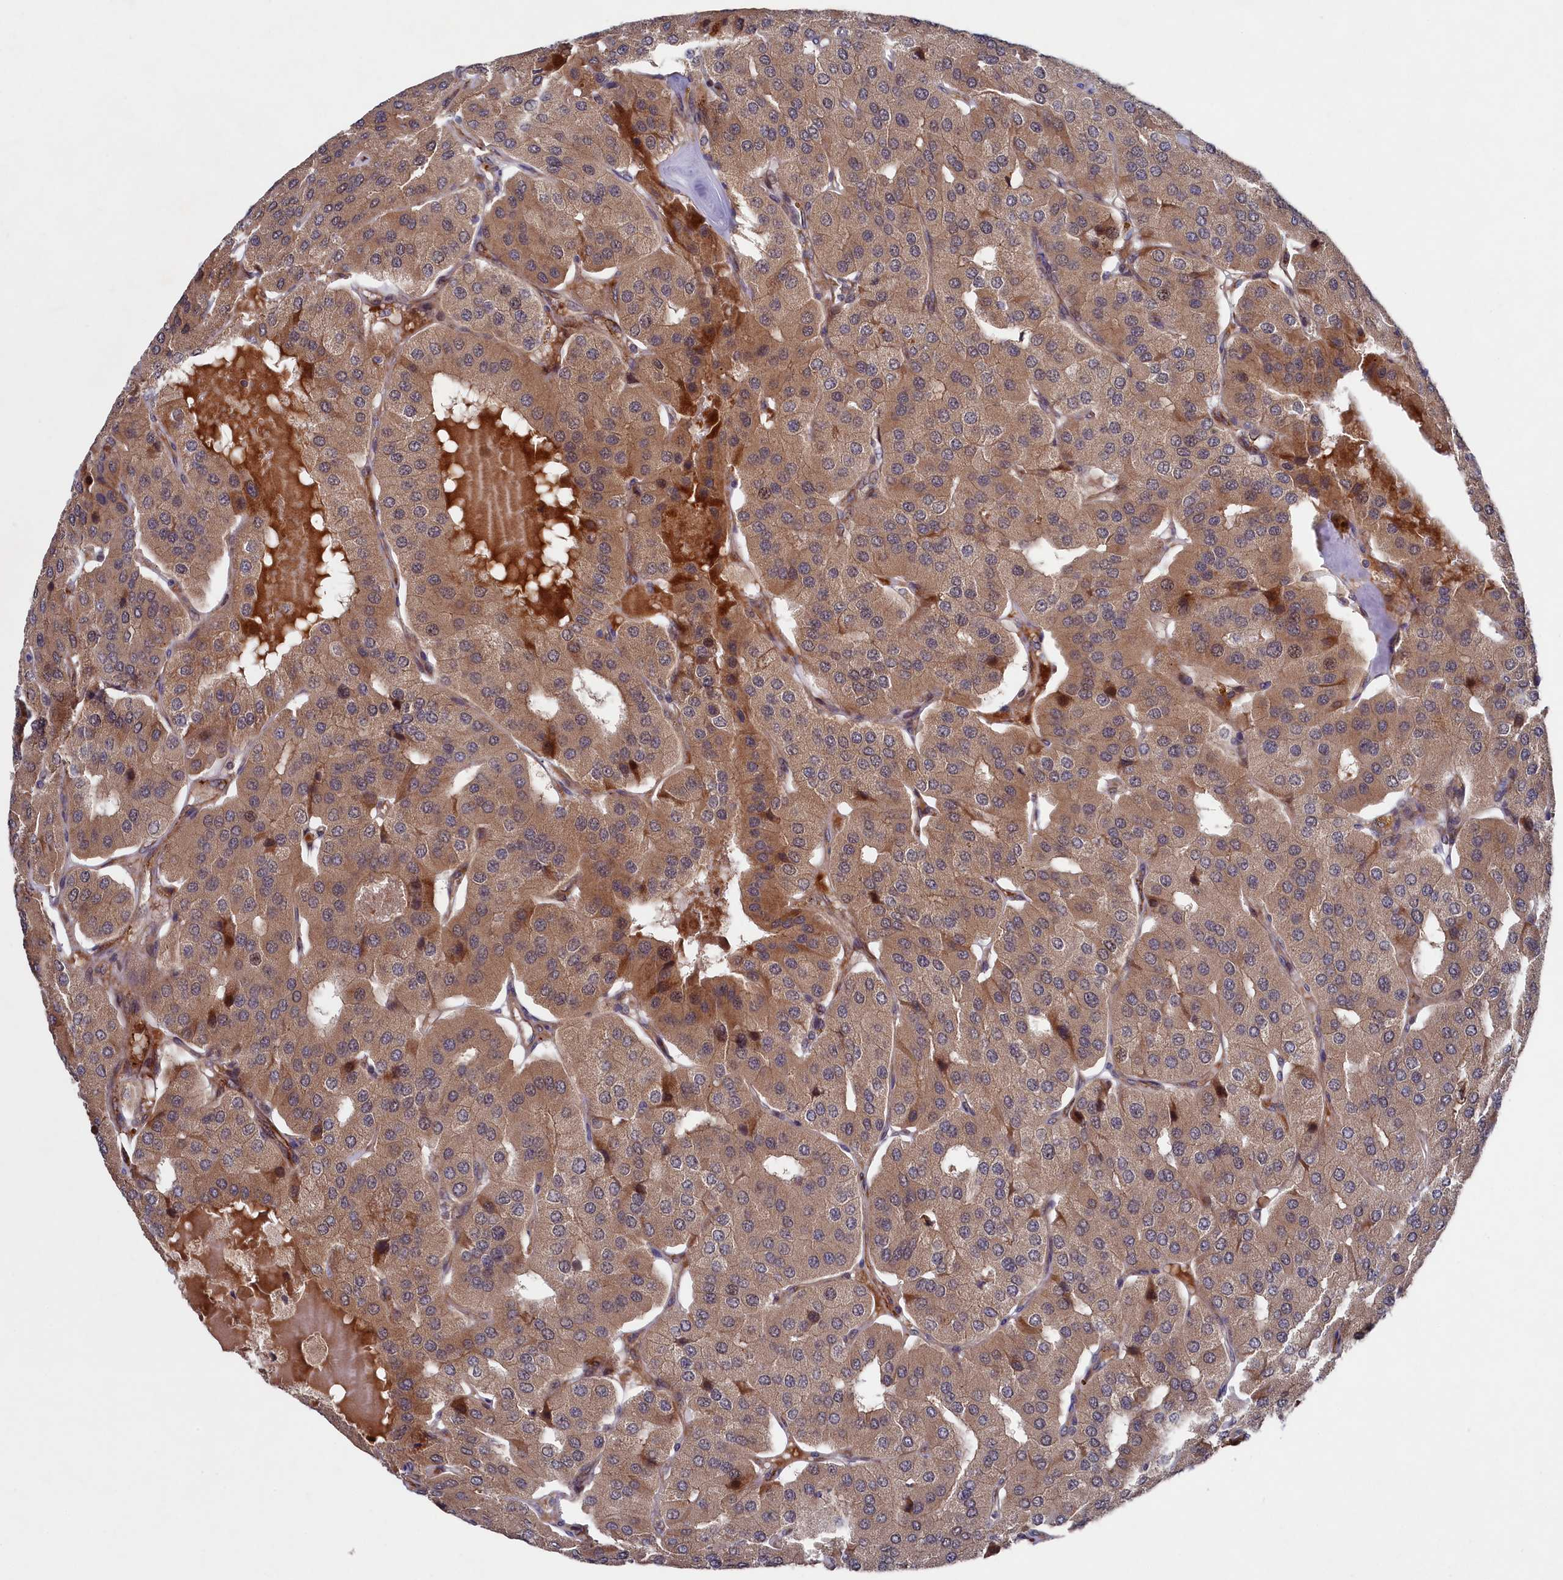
{"staining": {"intensity": "moderate", "quantity": ">75%", "location": "cytoplasmic/membranous"}, "tissue": "parathyroid gland", "cell_type": "Glandular cells", "image_type": "normal", "snomed": [{"axis": "morphology", "description": "Normal tissue, NOS"}, {"axis": "morphology", "description": "Adenoma, NOS"}, {"axis": "topography", "description": "Parathyroid gland"}], "caption": "Immunohistochemistry (IHC) (DAB) staining of normal parathyroid gland demonstrates moderate cytoplasmic/membranous protein positivity in approximately >75% of glandular cells. Immunohistochemistry (IHC) stains the protein in brown and the nuclei are stained blue.", "gene": "SUPV3L1", "patient": {"sex": "female", "age": 86}}